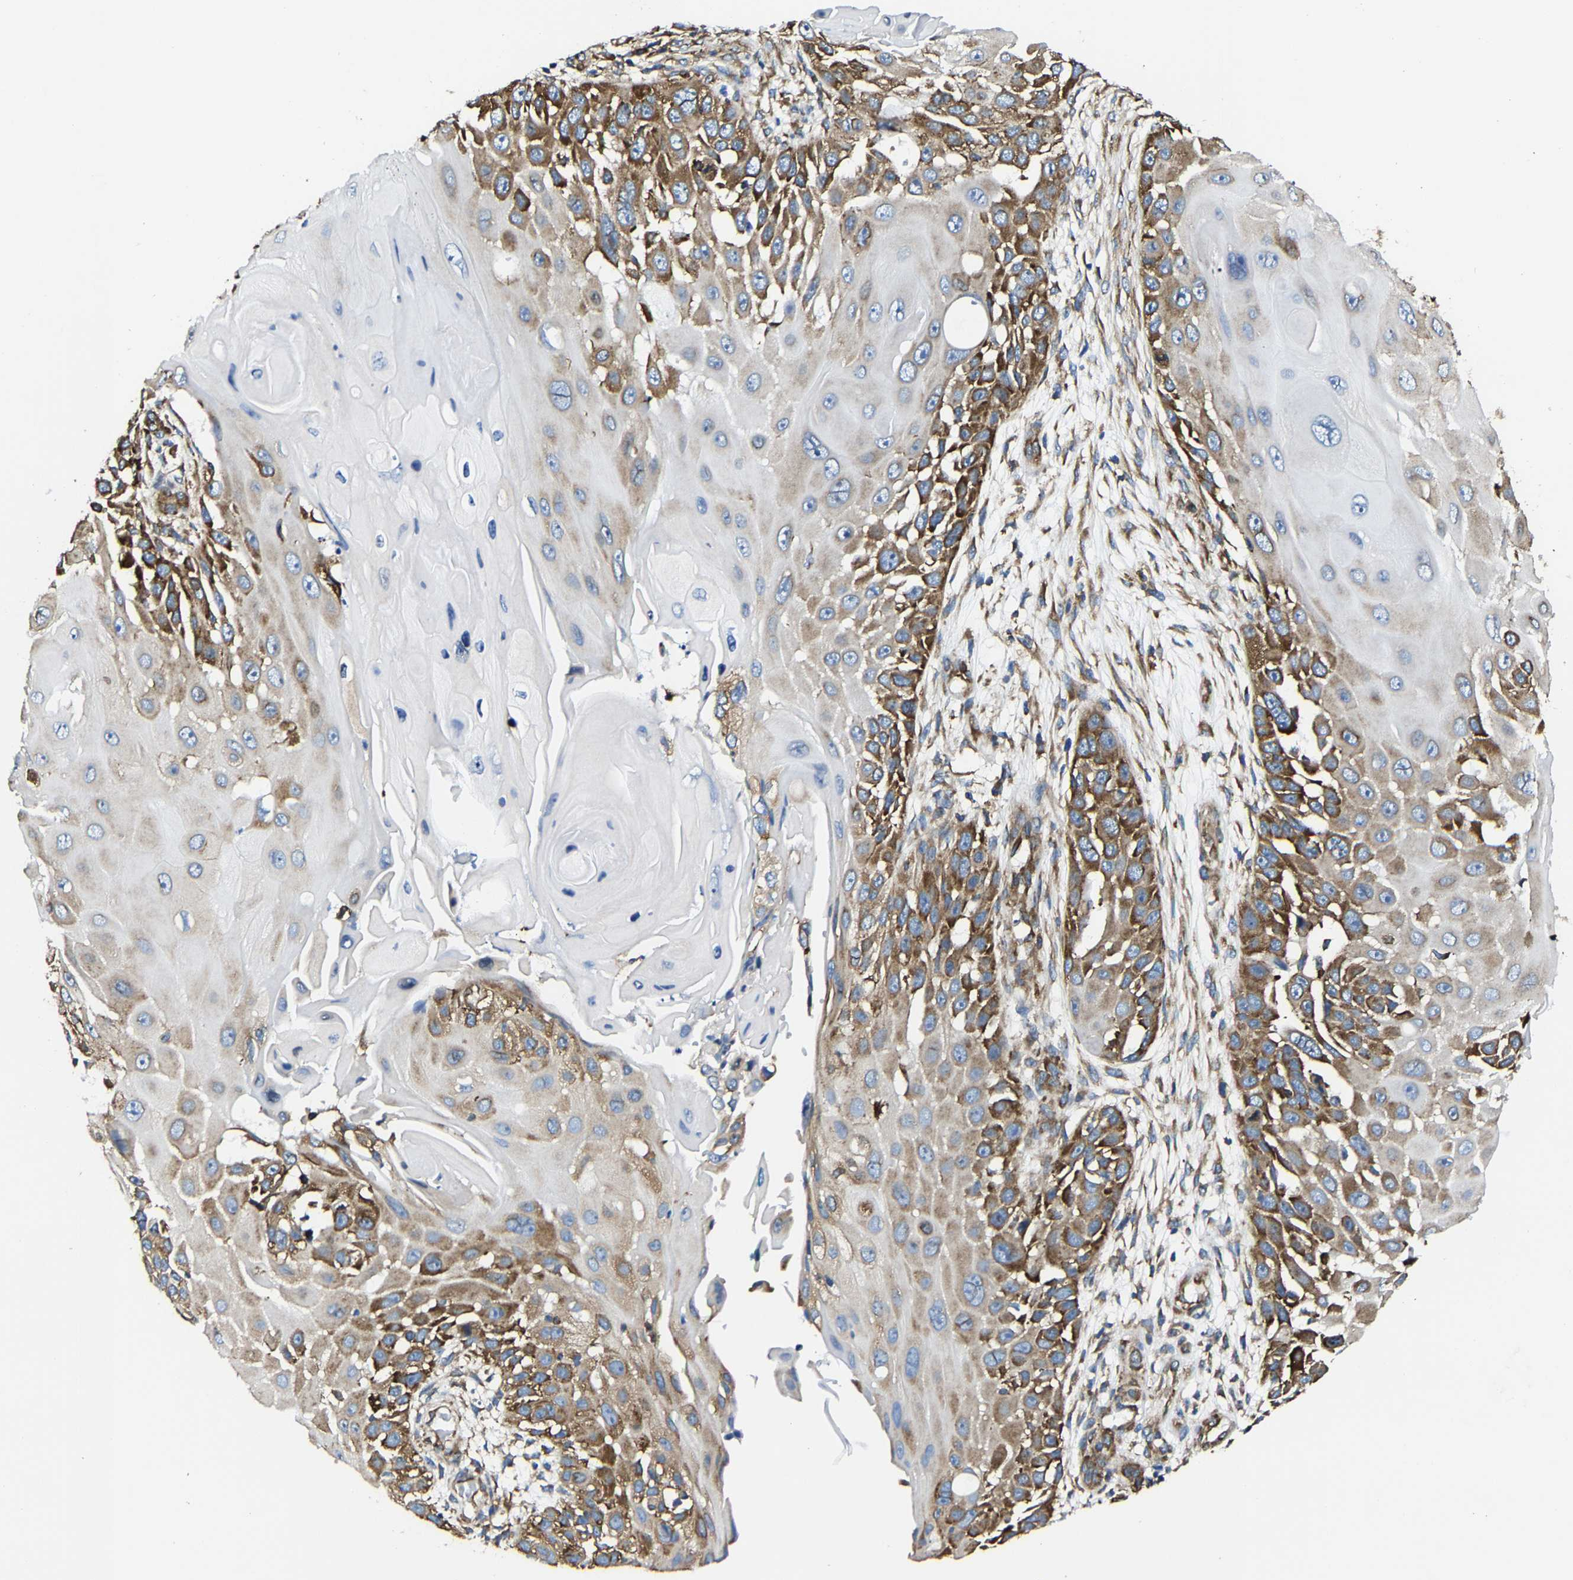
{"staining": {"intensity": "strong", "quantity": ">75%", "location": "cytoplasmic/membranous"}, "tissue": "skin cancer", "cell_type": "Tumor cells", "image_type": "cancer", "snomed": [{"axis": "morphology", "description": "Squamous cell carcinoma, NOS"}, {"axis": "topography", "description": "Skin"}], "caption": "There is high levels of strong cytoplasmic/membranous staining in tumor cells of skin squamous cell carcinoma, as demonstrated by immunohistochemical staining (brown color).", "gene": "G3BP2", "patient": {"sex": "female", "age": 44}}